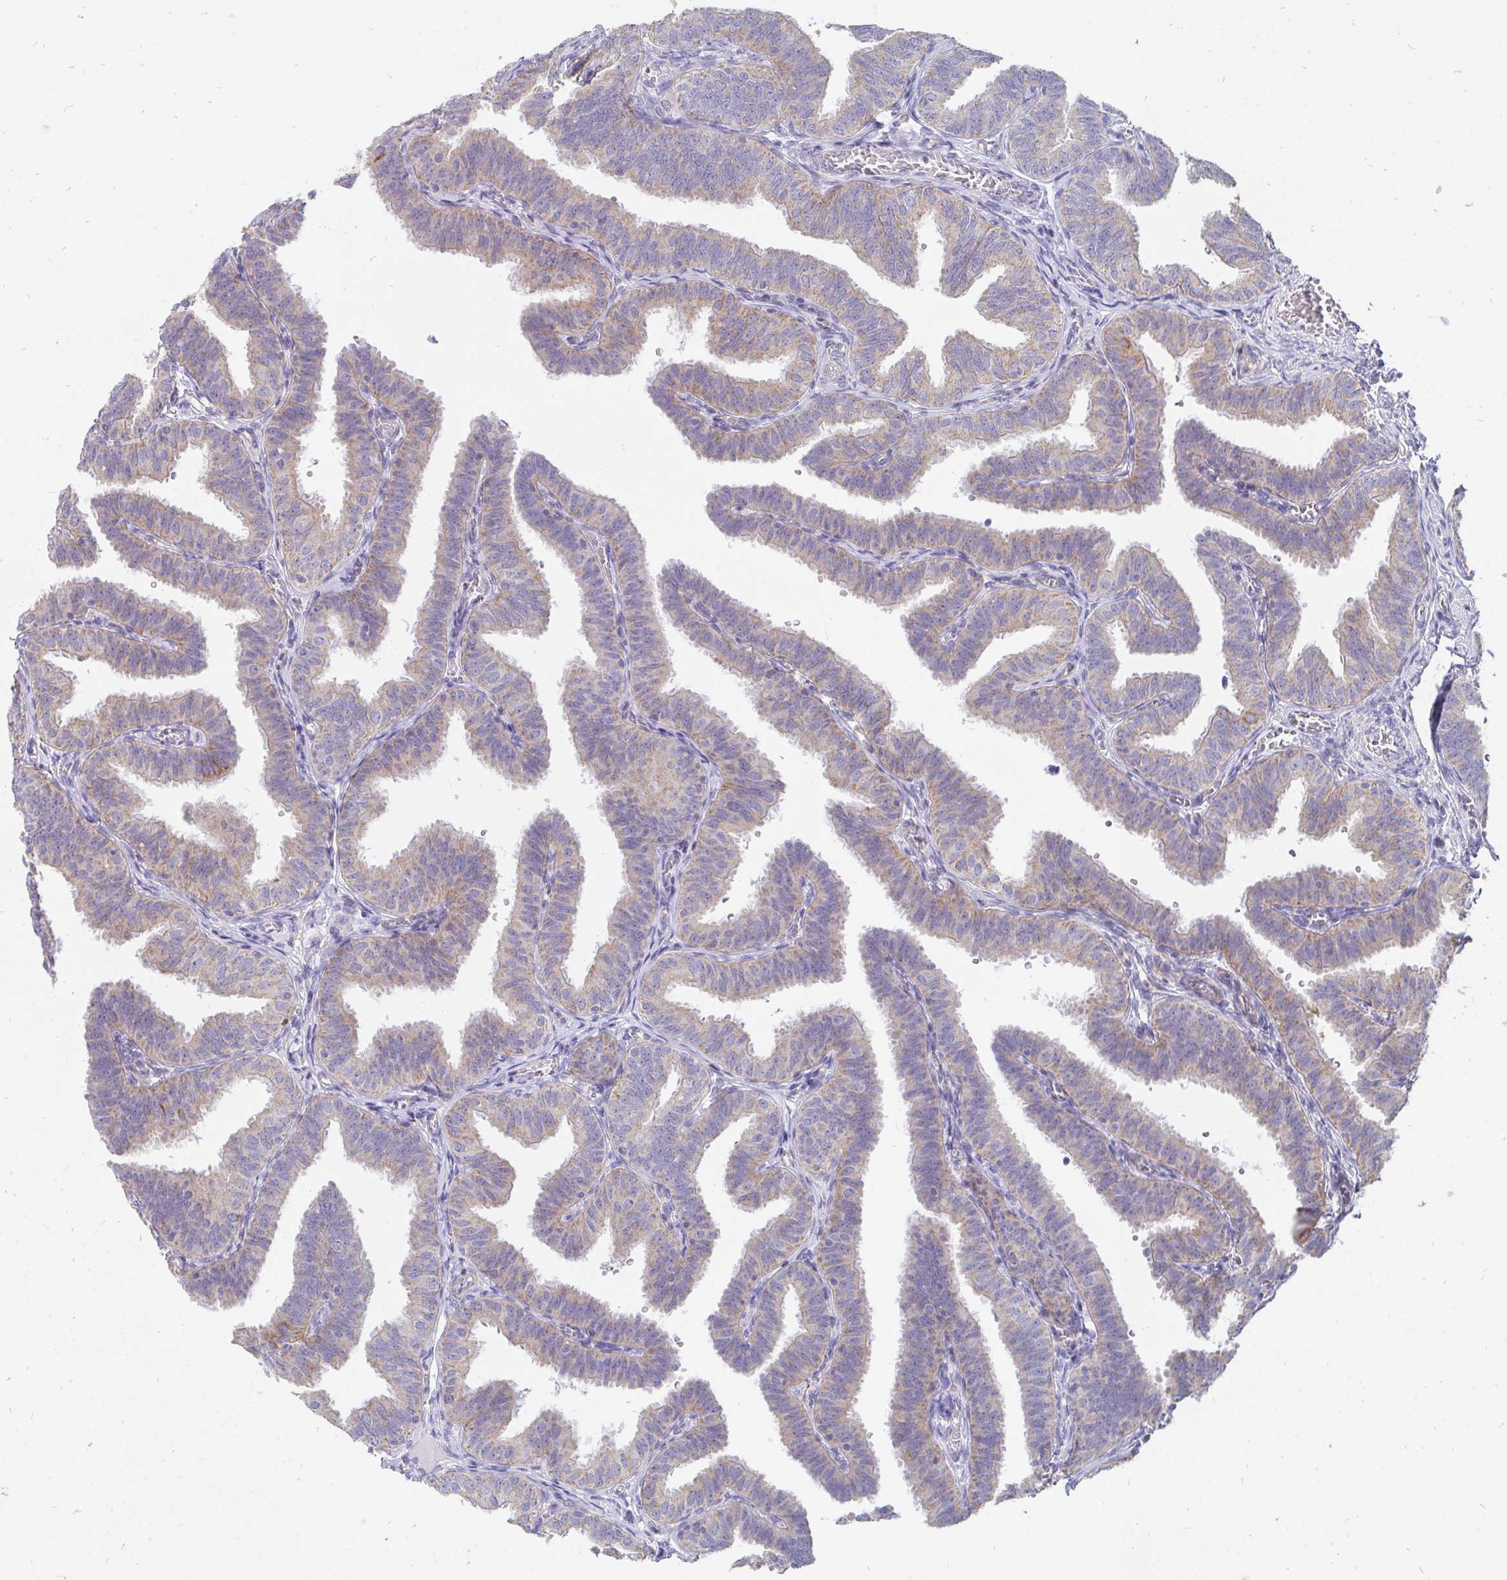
{"staining": {"intensity": "weak", "quantity": "25%-75%", "location": "cytoplasmic/membranous"}, "tissue": "fallopian tube", "cell_type": "Glandular cells", "image_type": "normal", "snomed": [{"axis": "morphology", "description": "Normal tissue, NOS"}, {"axis": "topography", "description": "Fallopian tube"}], "caption": "Weak cytoplasmic/membranous expression for a protein is present in about 25%-75% of glandular cells of normal fallopian tube using immunohistochemistry (IHC).", "gene": "PC", "patient": {"sex": "female", "age": 25}}